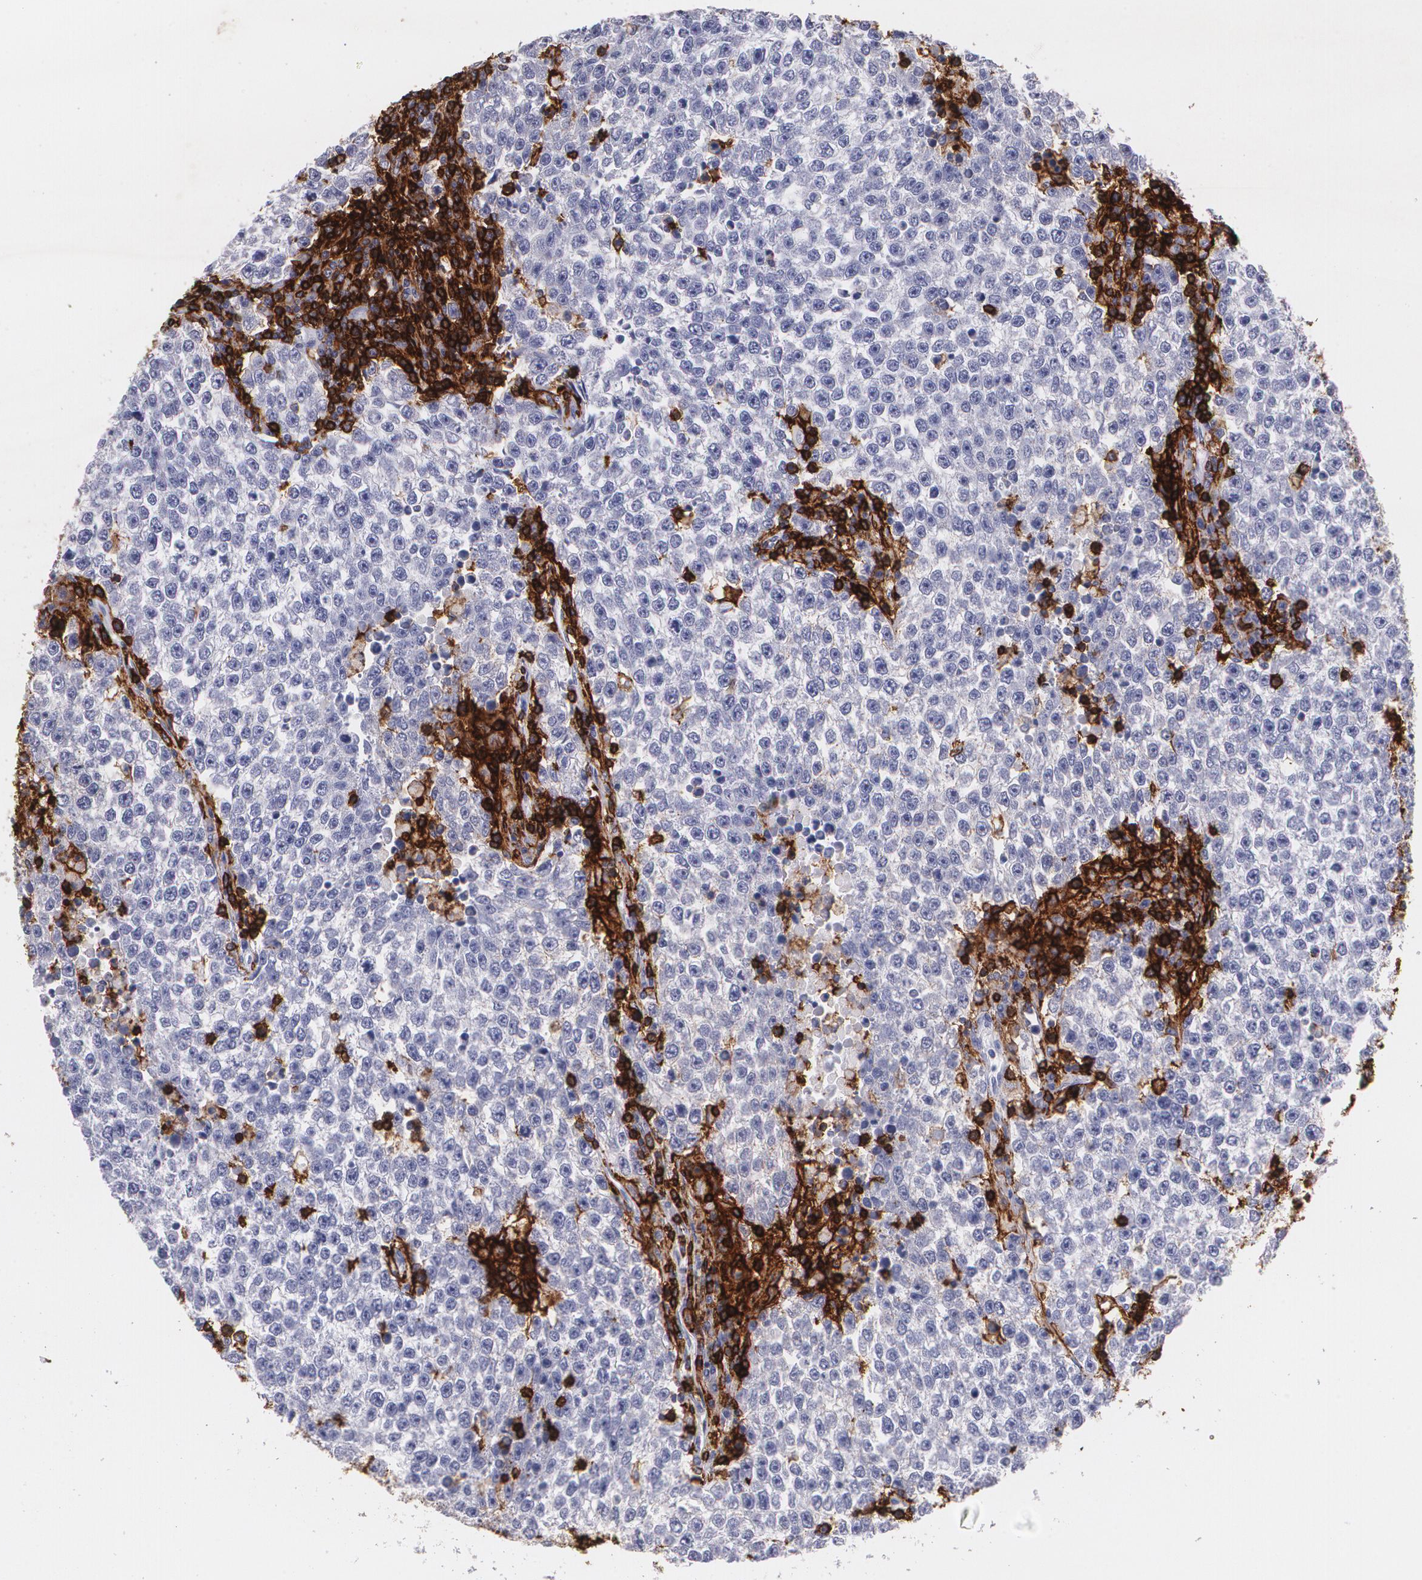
{"staining": {"intensity": "negative", "quantity": "none", "location": "none"}, "tissue": "testis cancer", "cell_type": "Tumor cells", "image_type": "cancer", "snomed": [{"axis": "morphology", "description": "Seminoma, NOS"}, {"axis": "topography", "description": "Testis"}], "caption": "This is an IHC image of human testis cancer (seminoma). There is no positivity in tumor cells.", "gene": "PTPRC", "patient": {"sex": "male", "age": 36}}